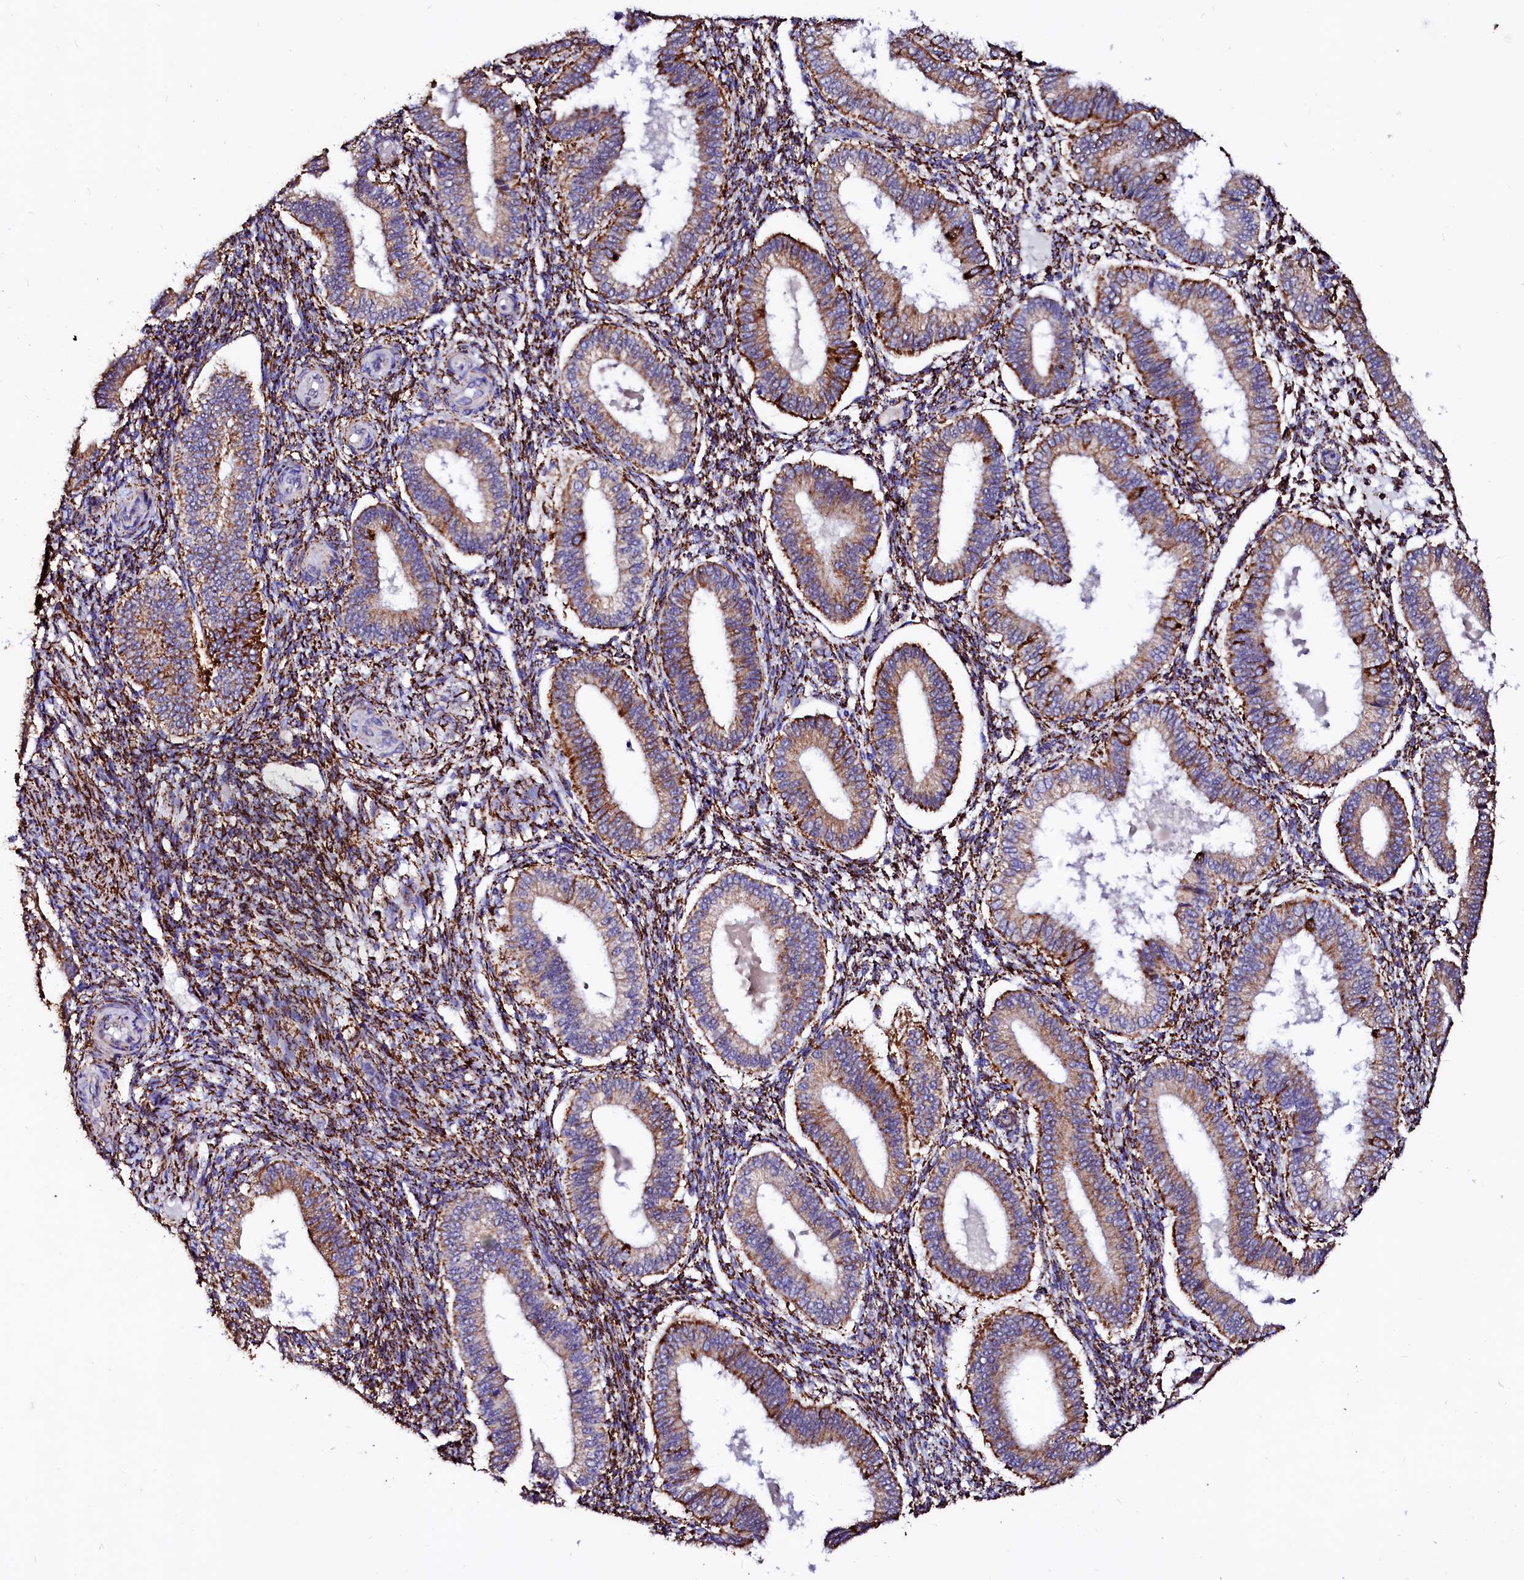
{"staining": {"intensity": "strong", "quantity": ">75%", "location": "cytoplasmic/membranous"}, "tissue": "endometrium", "cell_type": "Cells in endometrial stroma", "image_type": "normal", "snomed": [{"axis": "morphology", "description": "Normal tissue, NOS"}, {"axis": "topography", "description": "Endometrium"}], "caption": "Protein expression analysis of unremarkable human endometrium reveals strong cytoplasmic/membranous expression in approximately >75% of cells in endometrial stroma.", "gene": "MAOB", "patient": {"sex": "female", "age": 39}}